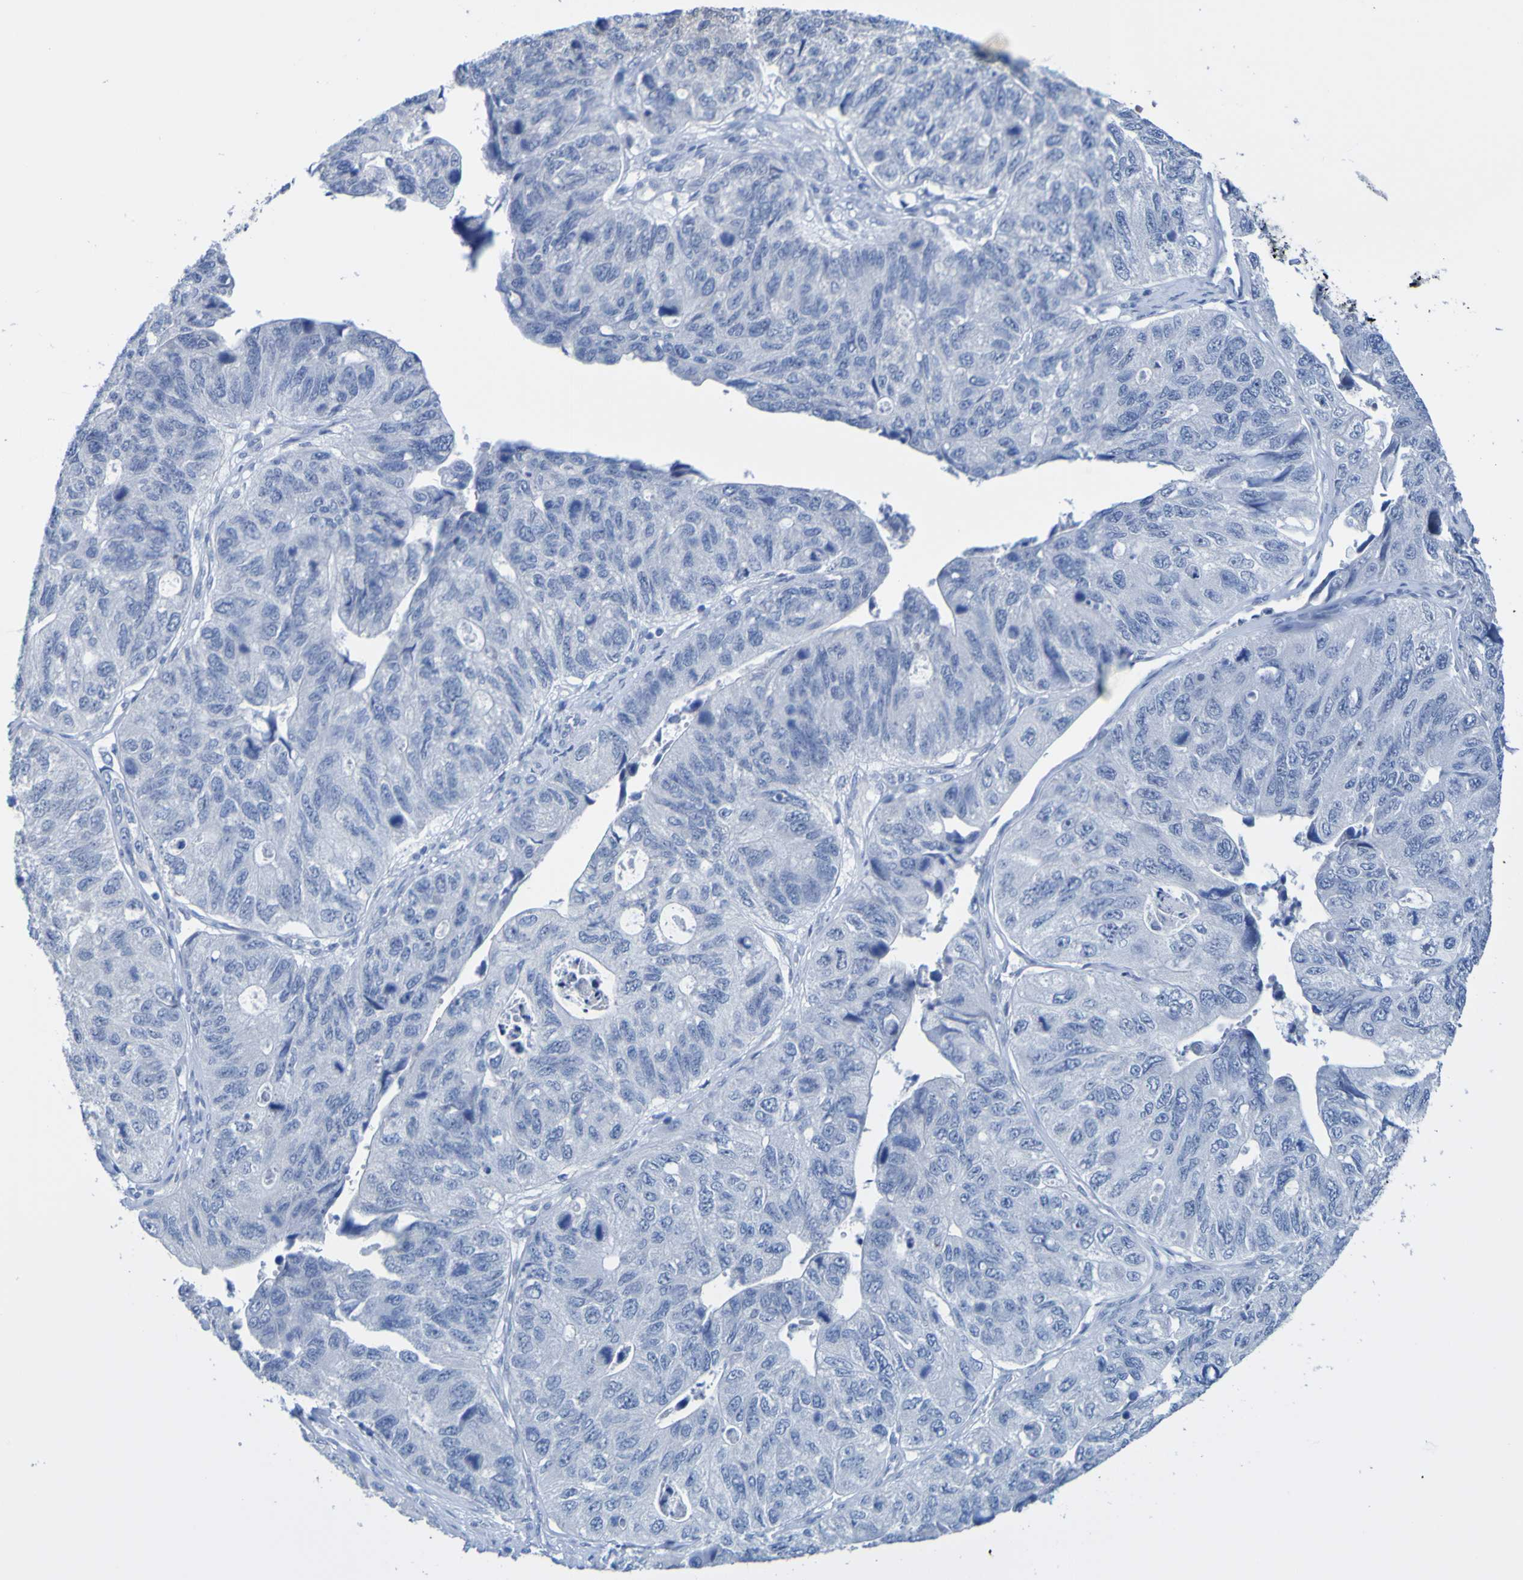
{"staining": {"intensity": "negative", "quantity": "none", "location": "none"}, "tissue": "stomach cancer", "cell_type": "Tumor cells", "image_type": "cancer", "snomed": [{"axis": "morphology", "description": "Adenocarcinoma, NOS"}, {"axis": "topography", "description": "Stomach"}], "caption": "Photomicrograph shows no protein positivity in tumor cells of stomach adenocarcinoma tissue.", "gene": "ACMSD", "patient": {"sex": "male", "age": 59}}